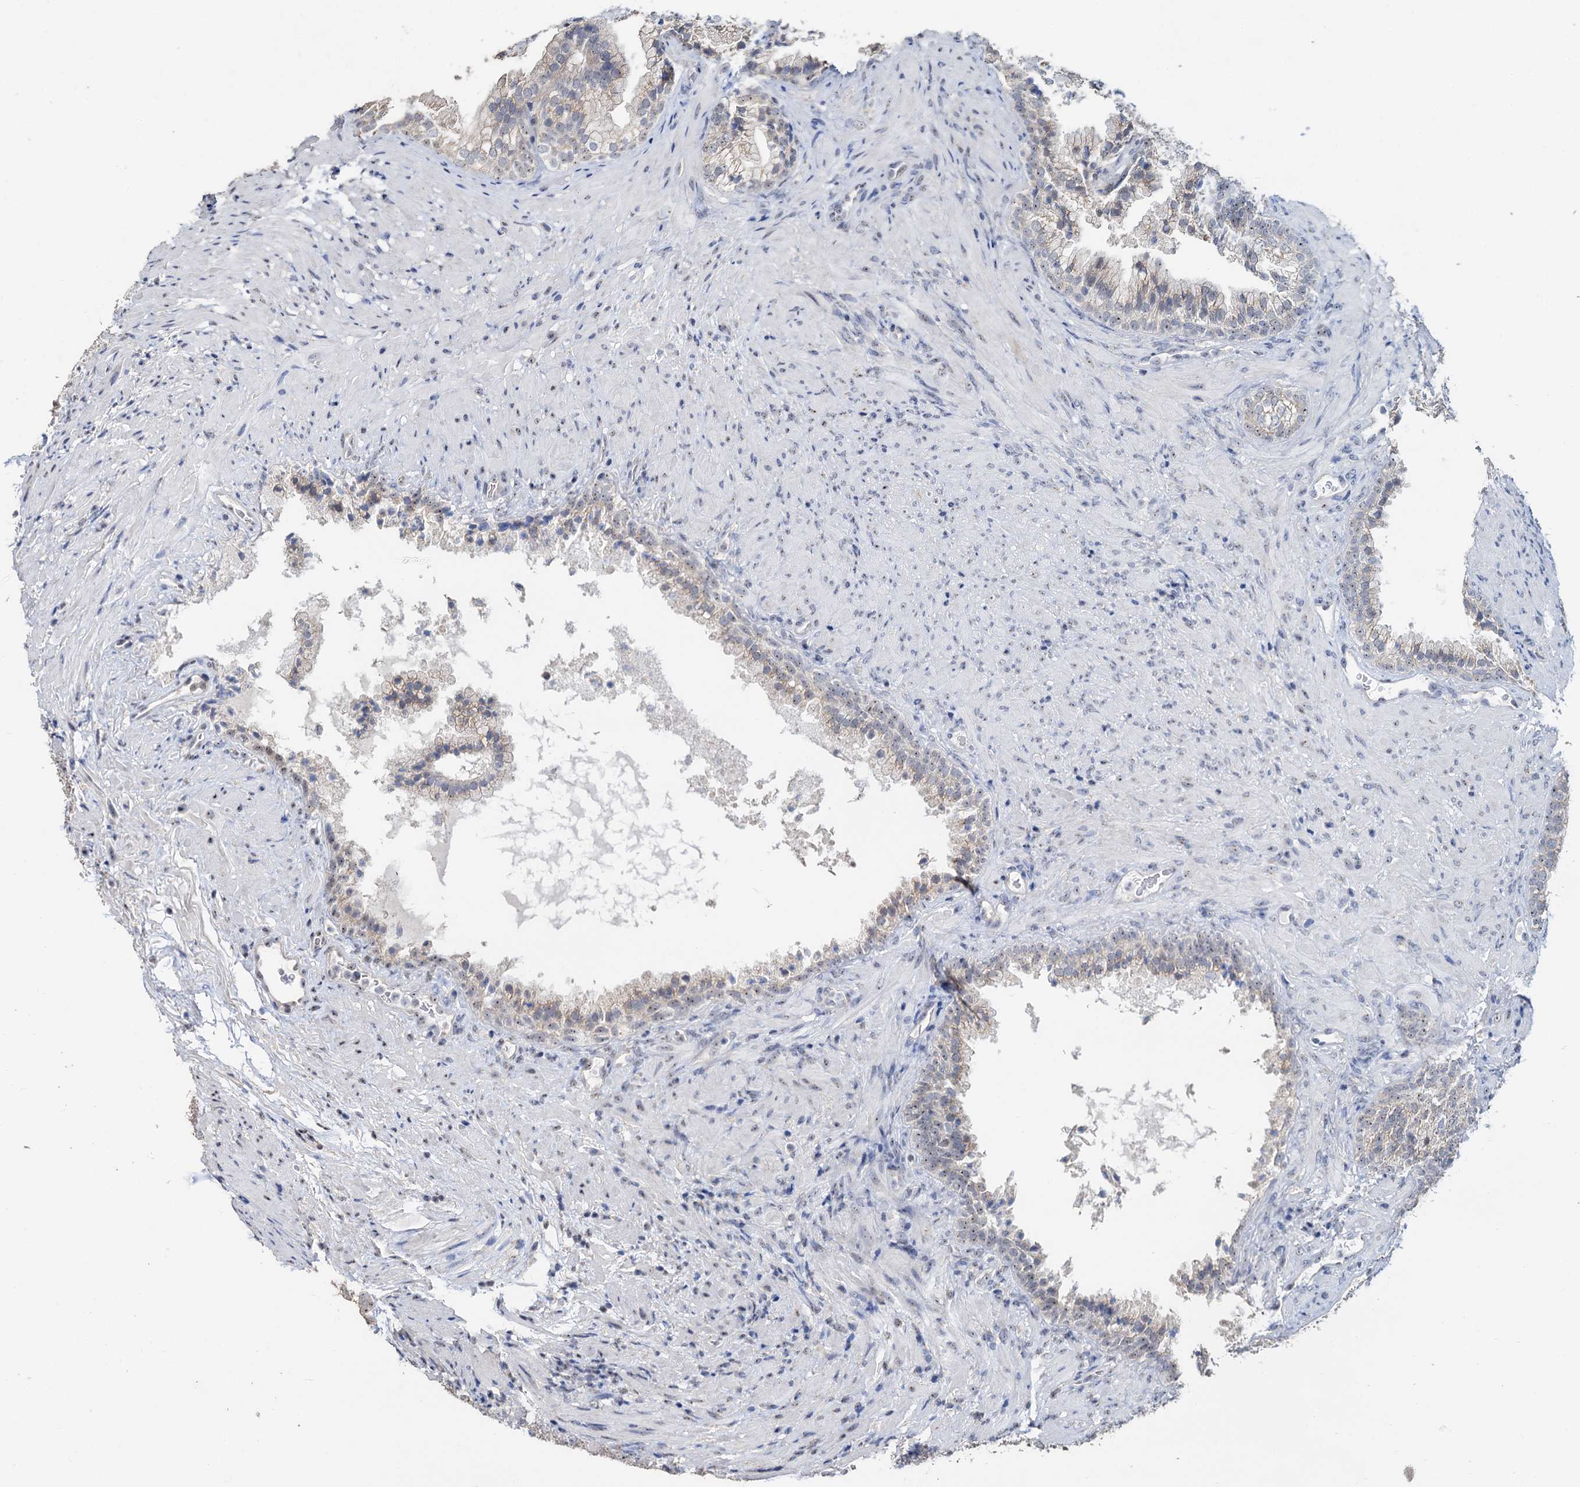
{"staining": {"intensity": "weak", "quantity": "25%-75%", "location": "cytoplasmic/membranous"}, "tissue": "prostate", "cell_type": "Glandular cells", "image_type": "normal", "snomed": [{"axis": "morphology", "description": "Normal tissue, NOS"}, {"axis": "topography", "description": "Prostate"}], "caption": "High-magnification brightfield microscopy of unremarkable prostate stained with DAB (brown) and counterstained with hematoxylin (blue). glandular cells exhibit weak cytoplasmic/membranous positivity is appreciated in about25%-75% of cells. (DAB (3,3'-diaminobenzidine) = brown stain, brightfield microscopy at high magnification).", "gene": "C2CD3", "patient": {"sex": "male", "age": 76}}